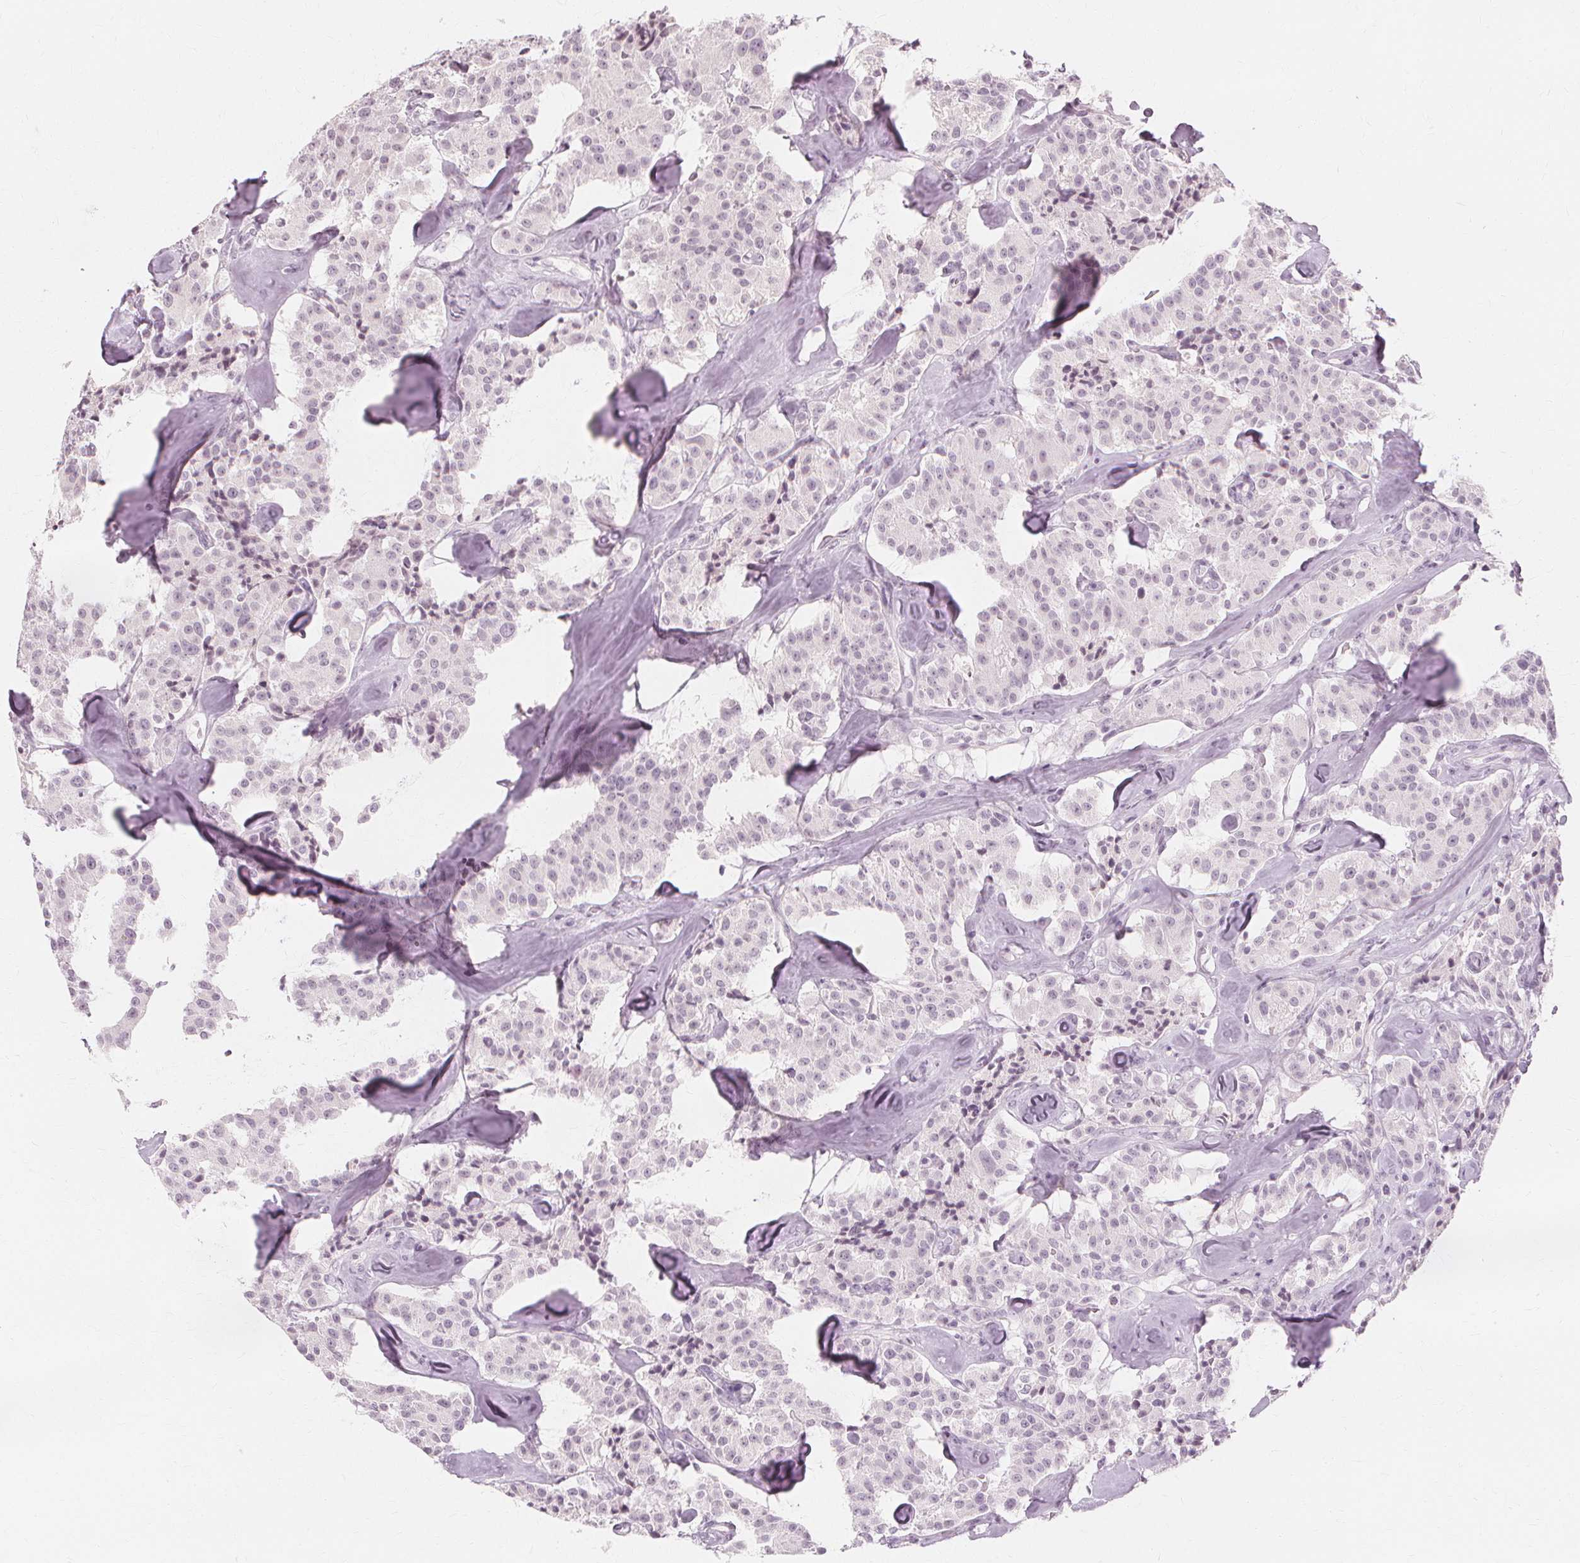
{"staining": {"intensity": "negative", "quantity": "none", "location": "none"}, "tissue": "carcinoid", "cell_type": "Tumor cells", "image_type": "cancer", "snomed": [{"axis": "morphology", "description": "Carcinoid, malignant, NOS"}, {"axis": "topography", "description": "Pancreas"}], "caption": "There is no significant staining in tumor cells of carcinoid (malignant). The staining is performed using DAB (3,3'-diaminobenzidine) brown chromogen with nuclei counter-stained in using hematoxylin.", "gene": "NXPE1", "patient": {"sex": "male", "age": 41}}